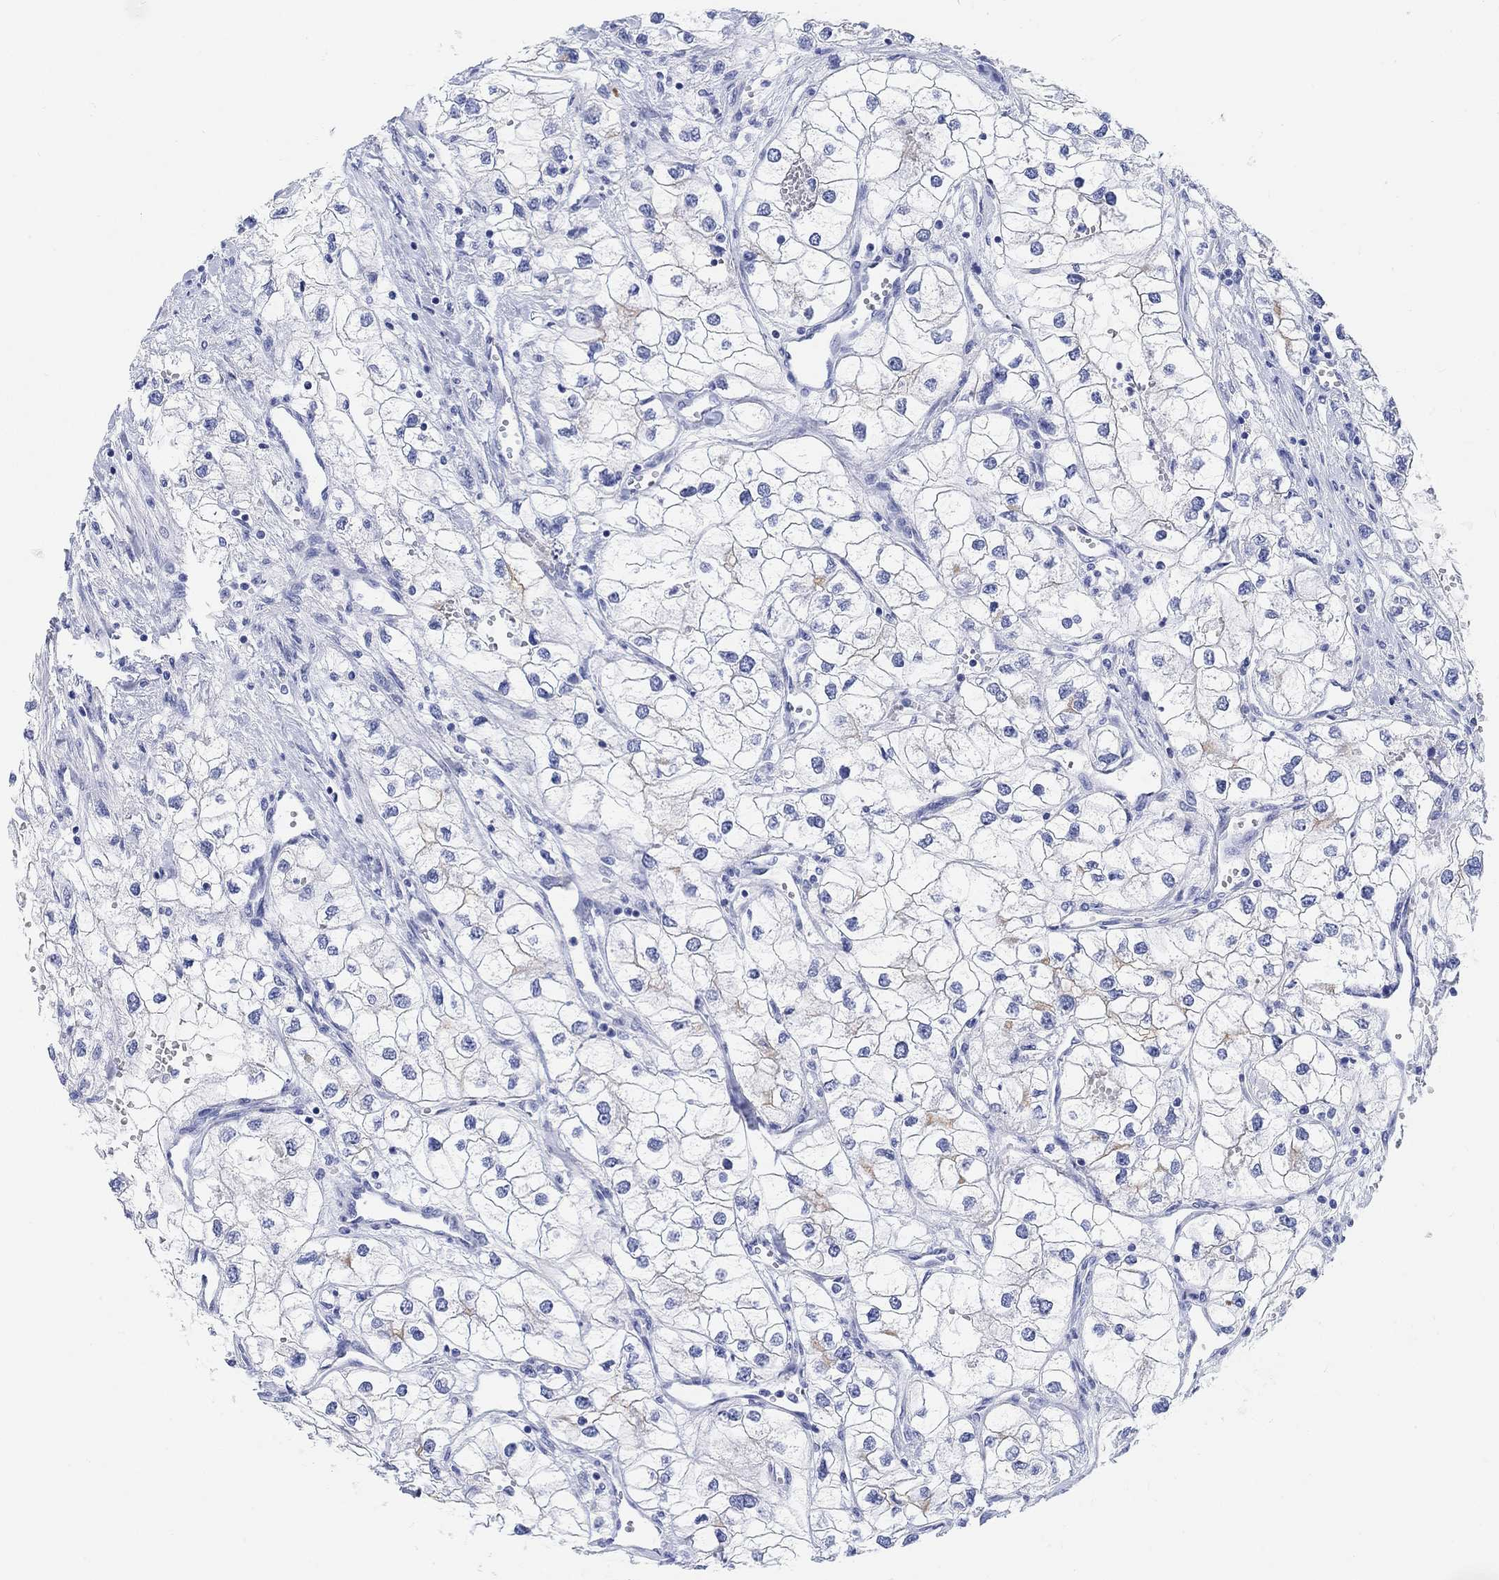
{"staining": {"intensity": "weak", "quantity": "<25%", "location": "cytoplasmic/membranous"}, "tissue": "renal cancer", "cell_type": "Tumor cells", "image_type": "cancer", "snomed": [{"axis": "morphology", "description": "Adenocarcinoma, NOS"}, {"axis": "topography", "description": "Kidney"}], "caption": "This is a histopathology image of immunohistochemistry (IHC) staining of renal adenocarcinoma, which shows no positivity in tumor cells. (DAB (3,3'-diaminobenzidine) immunohistochemistry (IHC) with hematoxylin counter stain).", "gene": "XIRP2", "patient": {"sex": "male", "age": 59}}